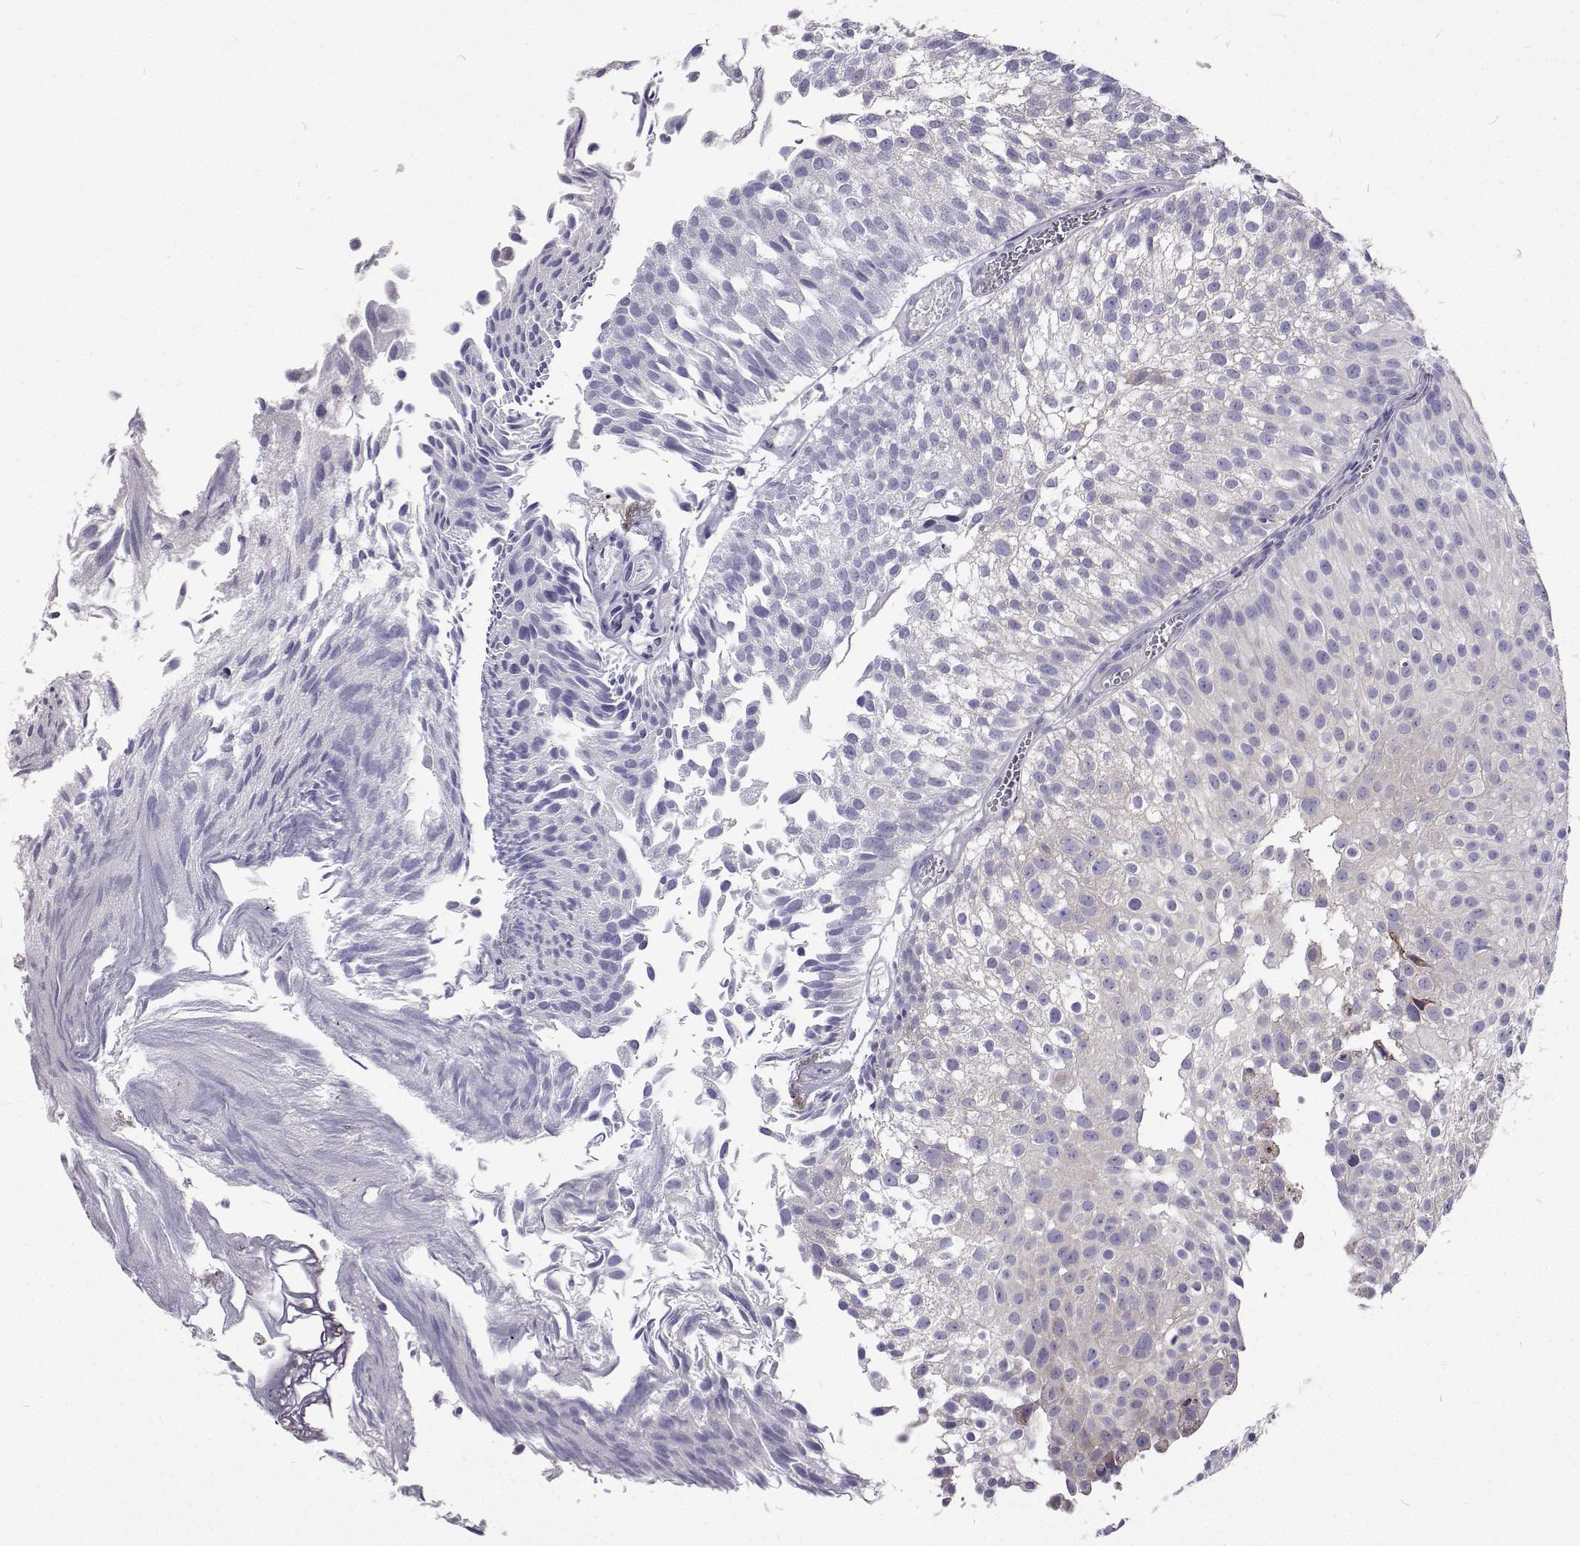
{"staining": {"intensity": "negative", "quantity": "none", "location": "none"}, "tissue": "urothelial cancer", "cell_type": "Tumor cells", "image_type": "cancer", "snomed": [{"axis": "morphology", "description": "Urothelial carcinoma, Low grade"}, {"axis": "topography", "description": "Urinary bladder"}], "caption": "Urothelial cancer was stained to show a protein in brown. There is no significant positivity in tumor cells.", "gene": "LHFPL7", "patient": {"sex": "male", "age": 70}}